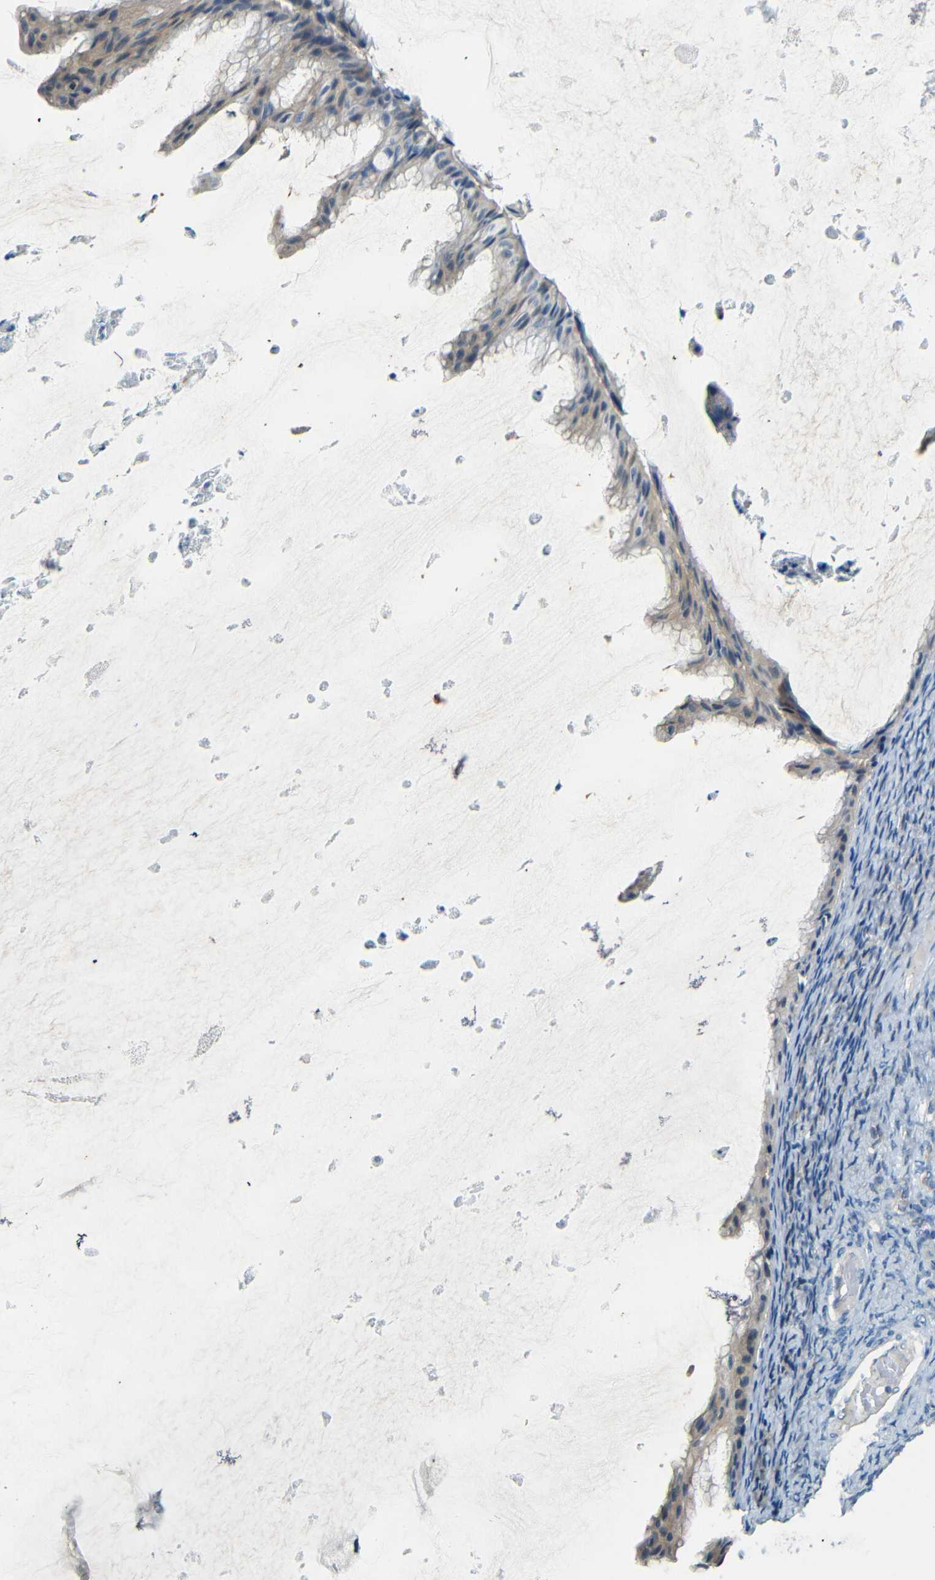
{"staining": {"intensity": "weak", "quantity": "25%-75%", "location": "cytoplasmic/membranous"}, "tissue": "ovarian cancer", "cell_type": "Tumor cells", "image_type": "cancer", "snomed": [{"axis": "morphology", "description": "Cystadenocarcinoma, mucinous, NOS"}, {"axis": "topography", "description": "Ovary"}], "caption": "Immunohistochemistry (IHC) (DAB) staining of mucinous cystadenocarcinoma (ovarian) reveals weak cytoplasmic/membranous protein positivity in approximately 25%-75% of tumor cells.", "gene": "ZMAT1", "patient": {"sex": "female", "age": 61}}